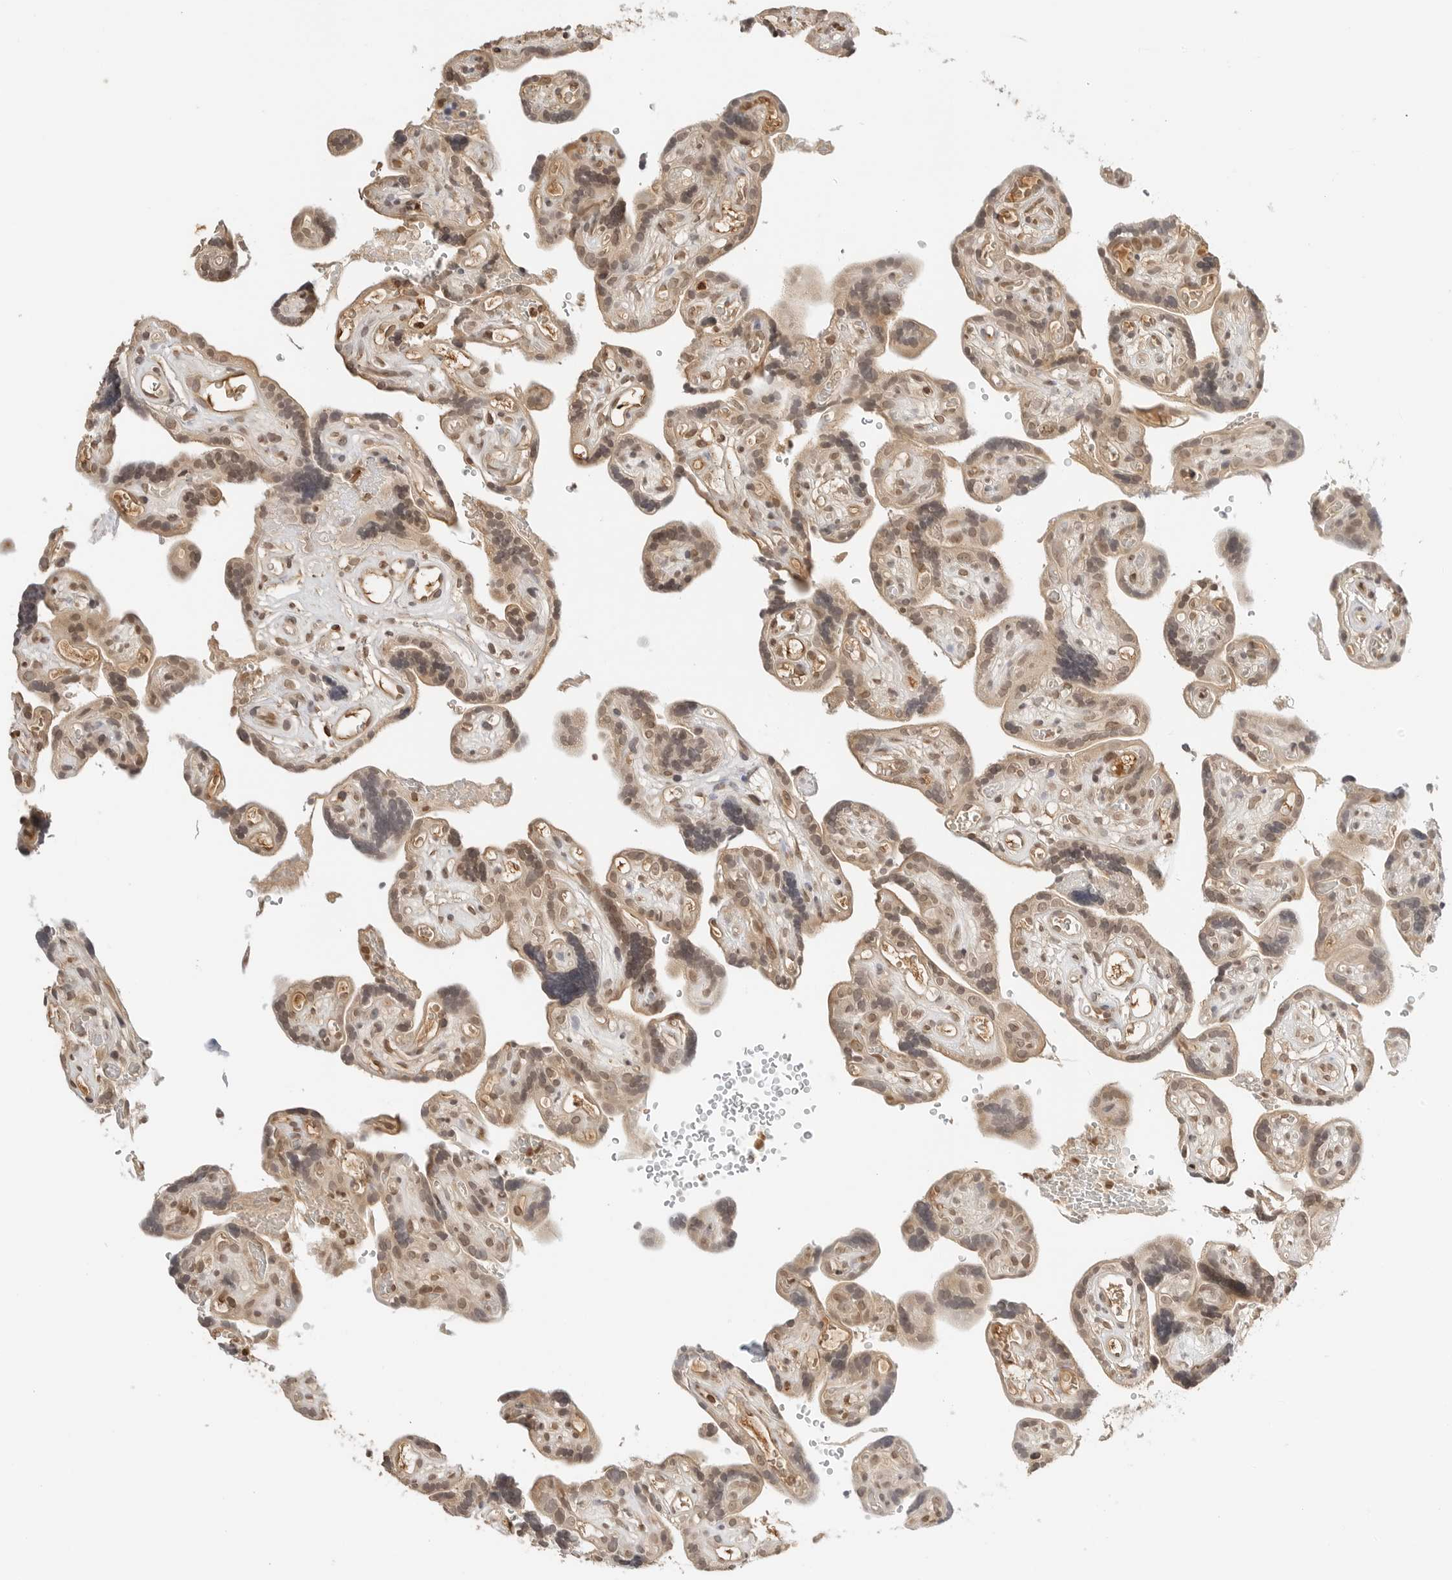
{"staining": {"intensity": "strong", "quantity": ">75%", "location": "cytoplasmic/membranous"}, "tissue": "placenta", "cell_type": "Decidual cells", "image_type": "normal", "snomed": [{"axis": "morphology", "description": "Normal tissue, NOS"}, {"axis": "topography", "description": "Placenta"}], "caption": "A brown stain shows strong cytoplasmic/membranous staining of a protein in decidual cells of normal human placenta. (DAB (3,3'-diaminobenzidine) = brown stain, brightfield microscopy at high magnification).", "gene": "POLH", "patient": {"sex": "female", "age": 30}}